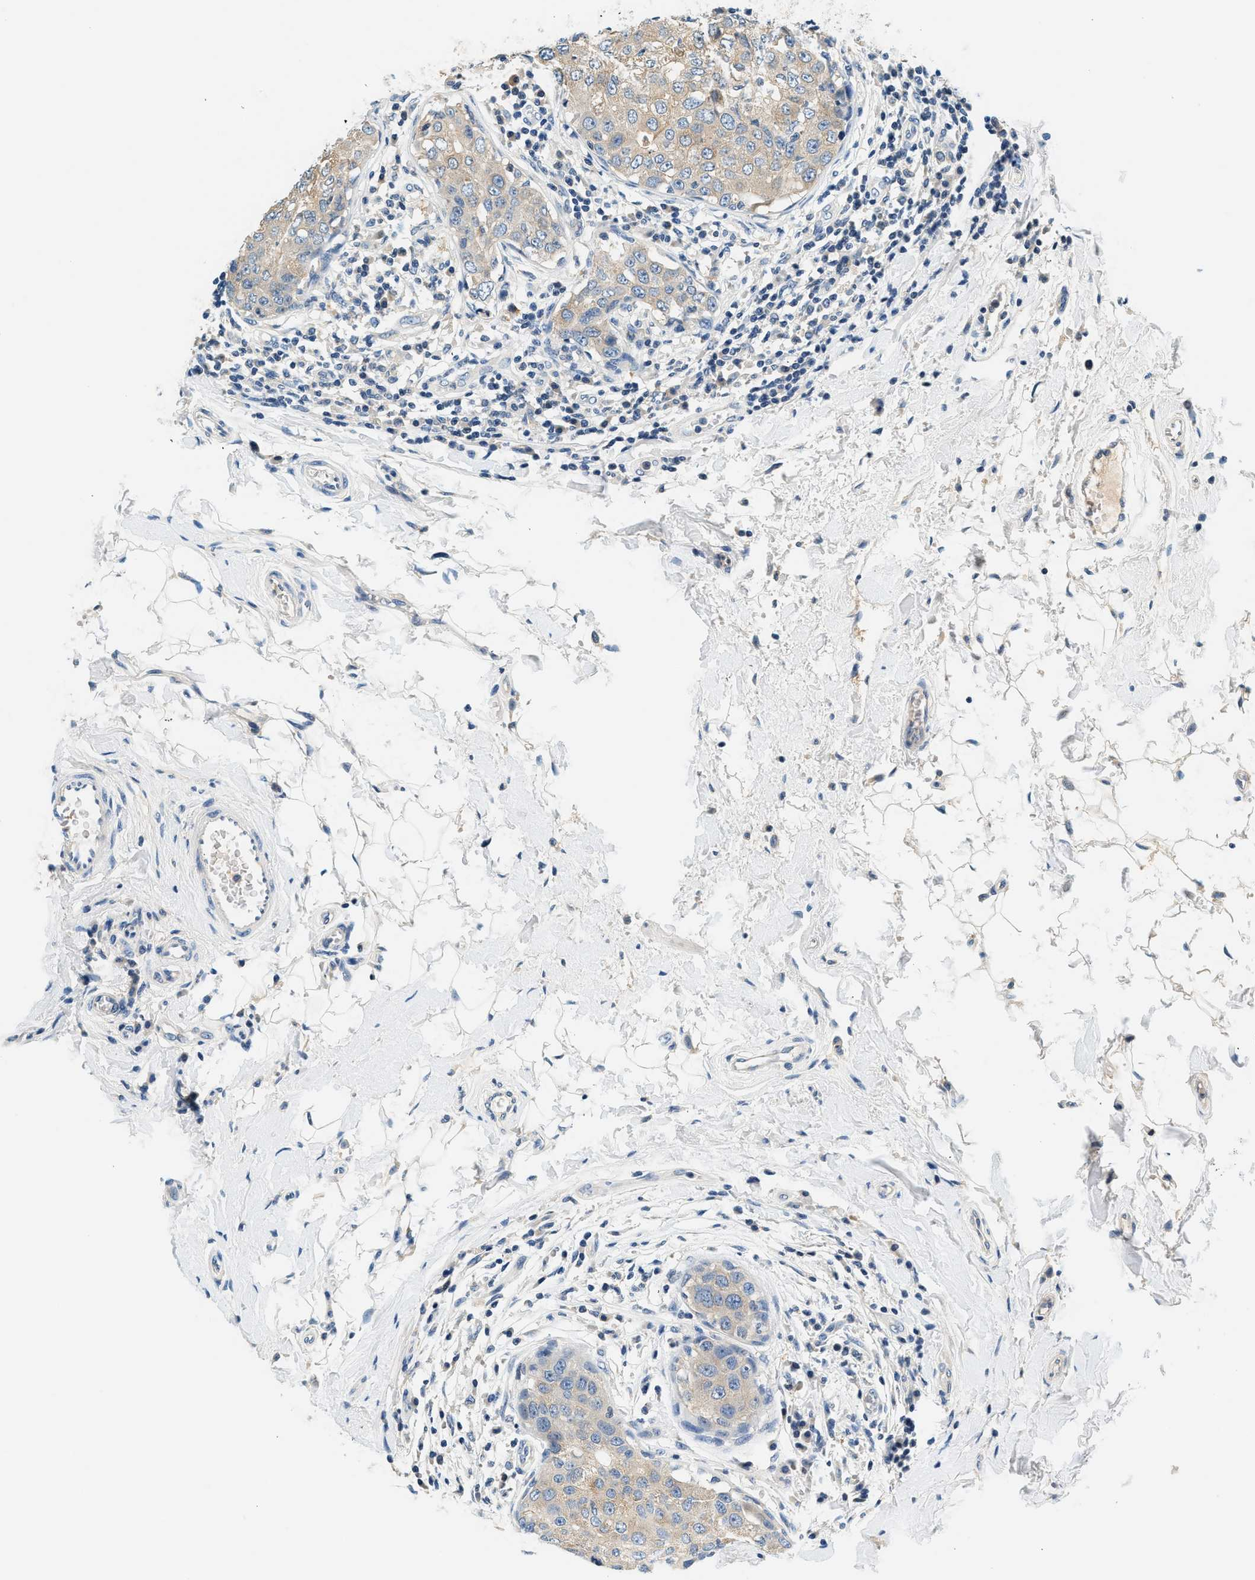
{"staining": {"intensity": "weak", "quantity": "25%-75%", "location": "cytoplasmic/membranous"}, "tissue": "breast cancer", "cell_type": "Tumor cells", "image_type": "cancer", "snomed": [{"axis": "morphology", "description": "Duct carcinoma"}, {"axis": "topography", "description": "Breast"}], "caption": "This micrograph demonstrates immunohistochemistry (IHC) staining of breast cancer, with low weak cytoplasmic/membranous positivity in about 25%-75% of tumor cells.", "gene": "SLC35E1", "patient": {"sex": "female", "age": 27}}